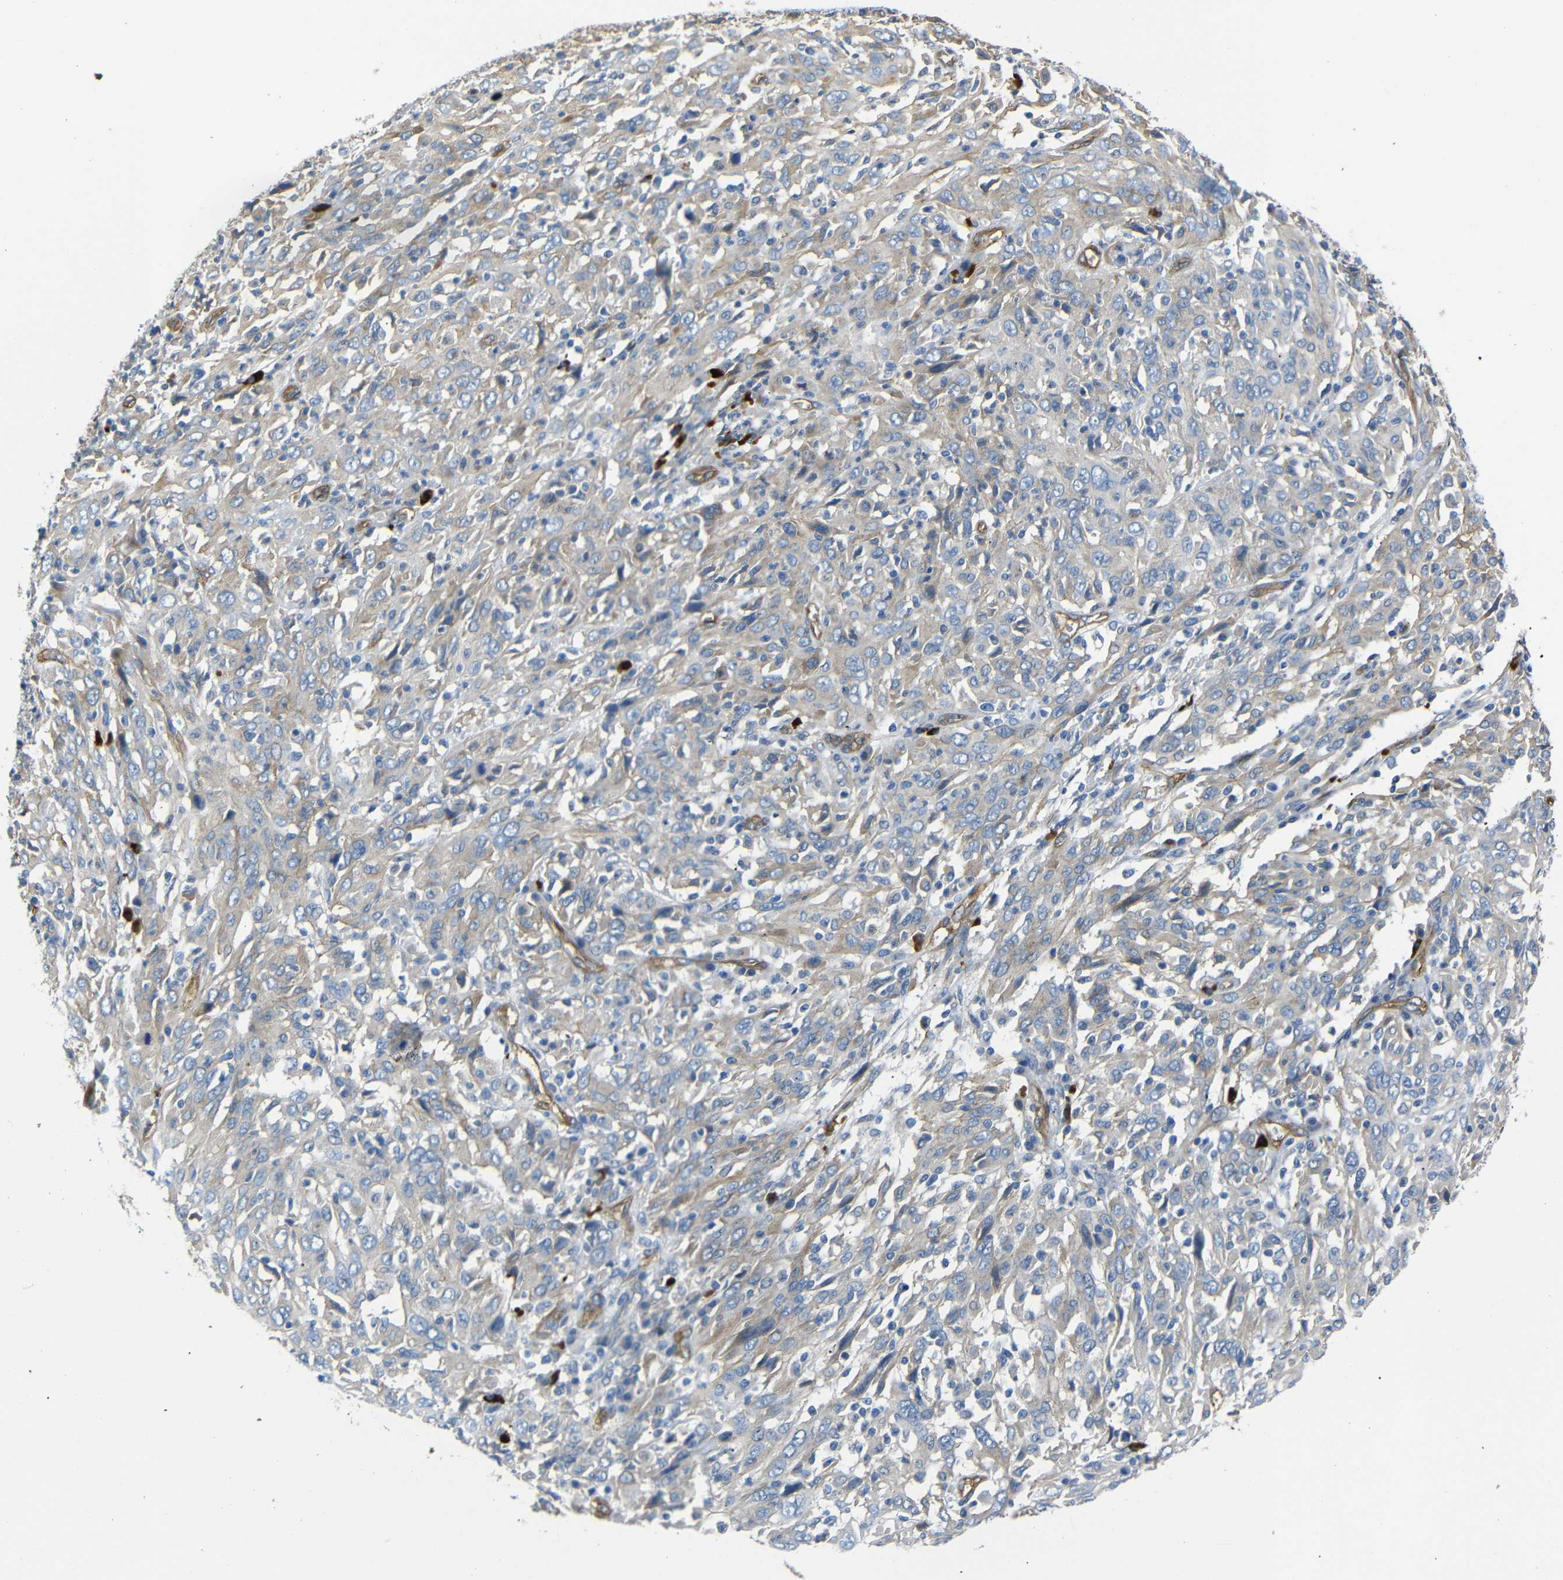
{"staining": {"intensity": "weak", "quantity": "25%-75%", "location": "cytoplasmic/membranous"}, "tissue": "cervical cancer", "cell_type": "Tumor cells", "image_type": "cancer", "snomed": [{"axis": "morphology", "description": "Squamous cell carcinoma, NOS"}, {"axis": "topography", "description": "Cervix"}], "caption": "DAB immunohistochemical staining of human cervical cancer demonstrates weak cytoplasmic/membranous protein staining in approximately 25%-75% of tumor cells. Using DAB (3,3'-diaminobenzidine) (brown) and hematoxylin (blue) stains, captured at high magnification using brightfield microscopy.", "gene": "MYO1B", "patient": {"sex": "female", "age": 46}}